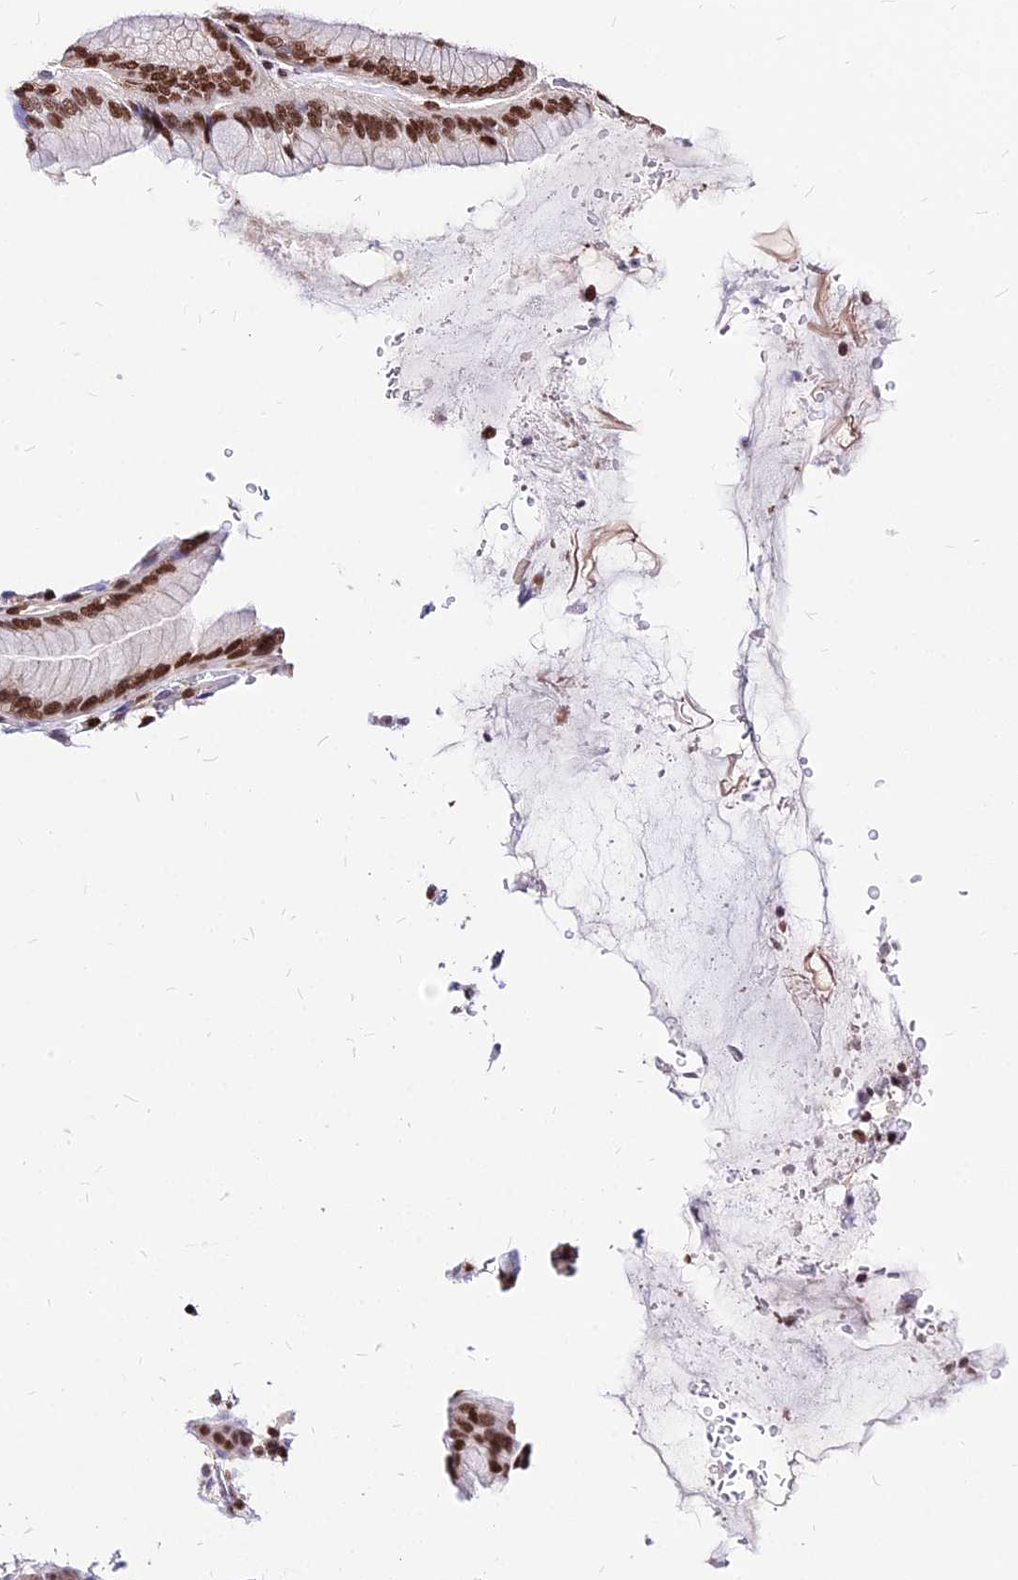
{"staining": {"intensity": "strong", "quantity": "25%-75%", "location": "nuclear"}, "tissue": "stomach", "cell_type": "Glandular cells", "image_type": "normal", "snomed": [{"axis": "morphology", "description": "Normal tissue, NOS"}, {"axis": "topography", "description": "Stomach, upper"}], "caption": "Immunohistochemical staining of unremarkable human stomach shows strong nuclear protein positivity in approximately 25%-75% of glandular cells. (brown staining indicates protein expression, while blue staining denotes nuclei).", "gene": "PAXX", "patient": {"sex": "male", "age": 48}}